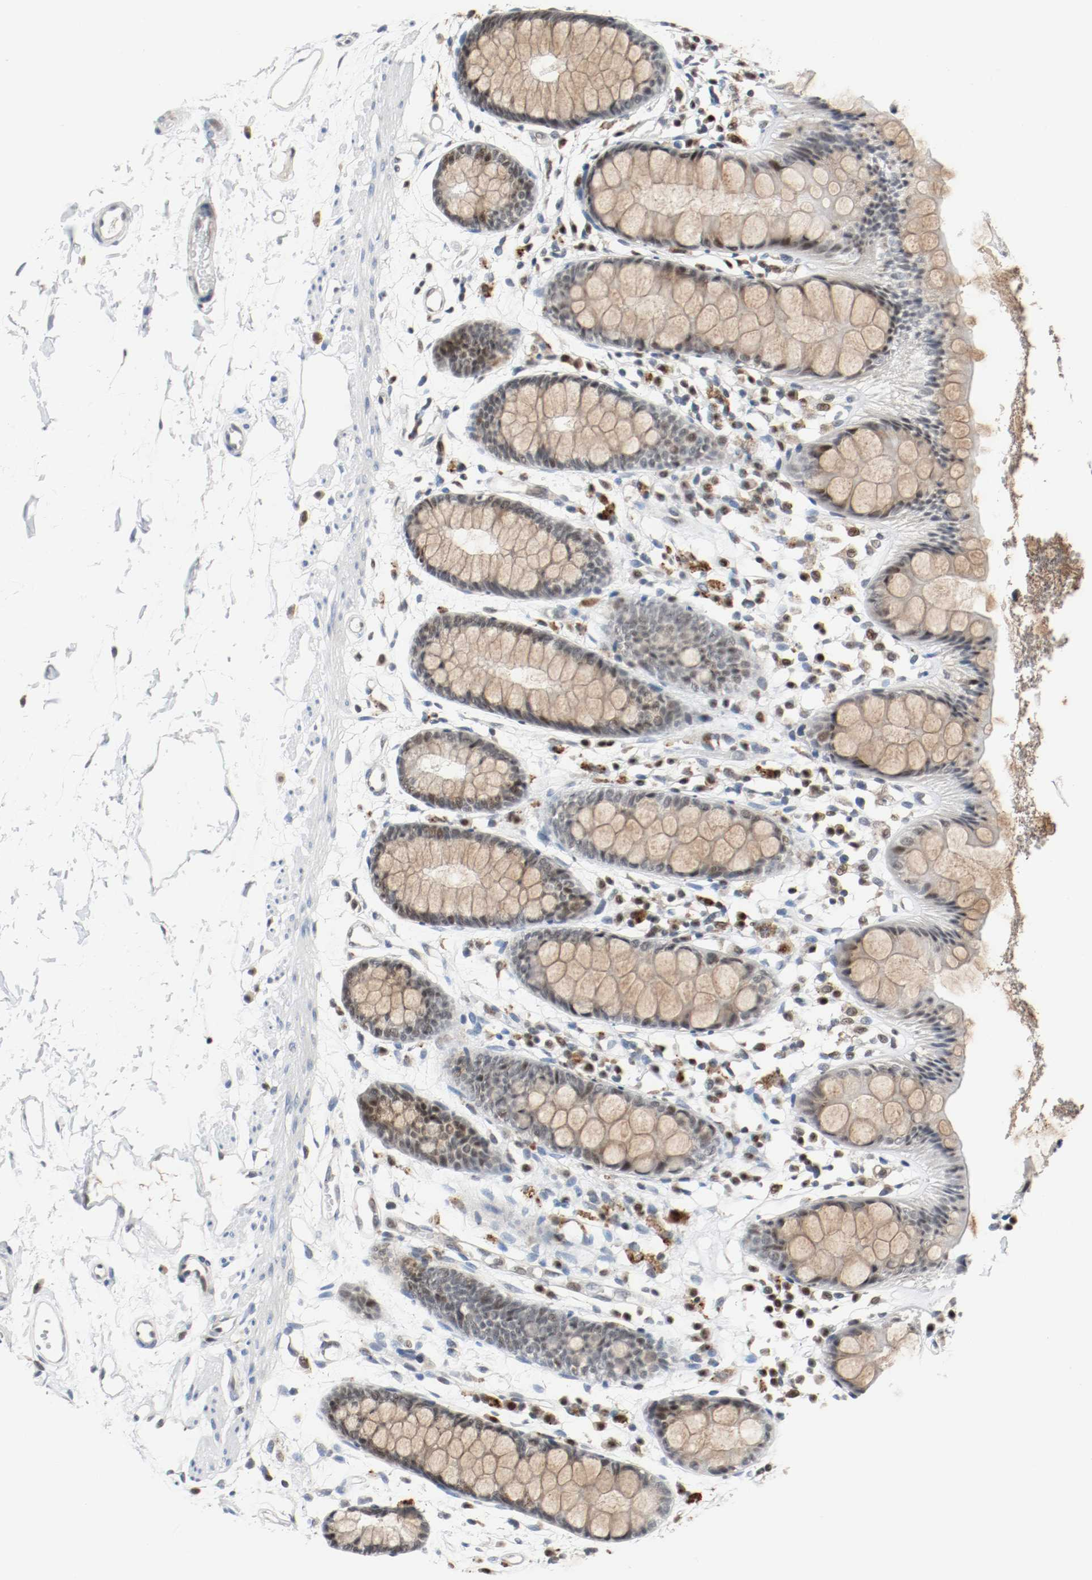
{"staining": {"intensity": "moderate", "quantity": "<25%", "location": "nuclear"}, "tissue": "rectum", "cell_type": "Glandular cells", "image_type": "normal", "snomed": [{"axis": "morphology", "description": "Normal tissue, NOS"}, {"axis": "topography", "description": "Rectum"}], "caption": "Protein expression by immunohistochemistry (IHC) demonstrates moderate nuclear positivity in approximately <25% of glandular cells in normal rectum.", "gene": "ASH1L", "patient": {"sex": "female", "age": 66}}